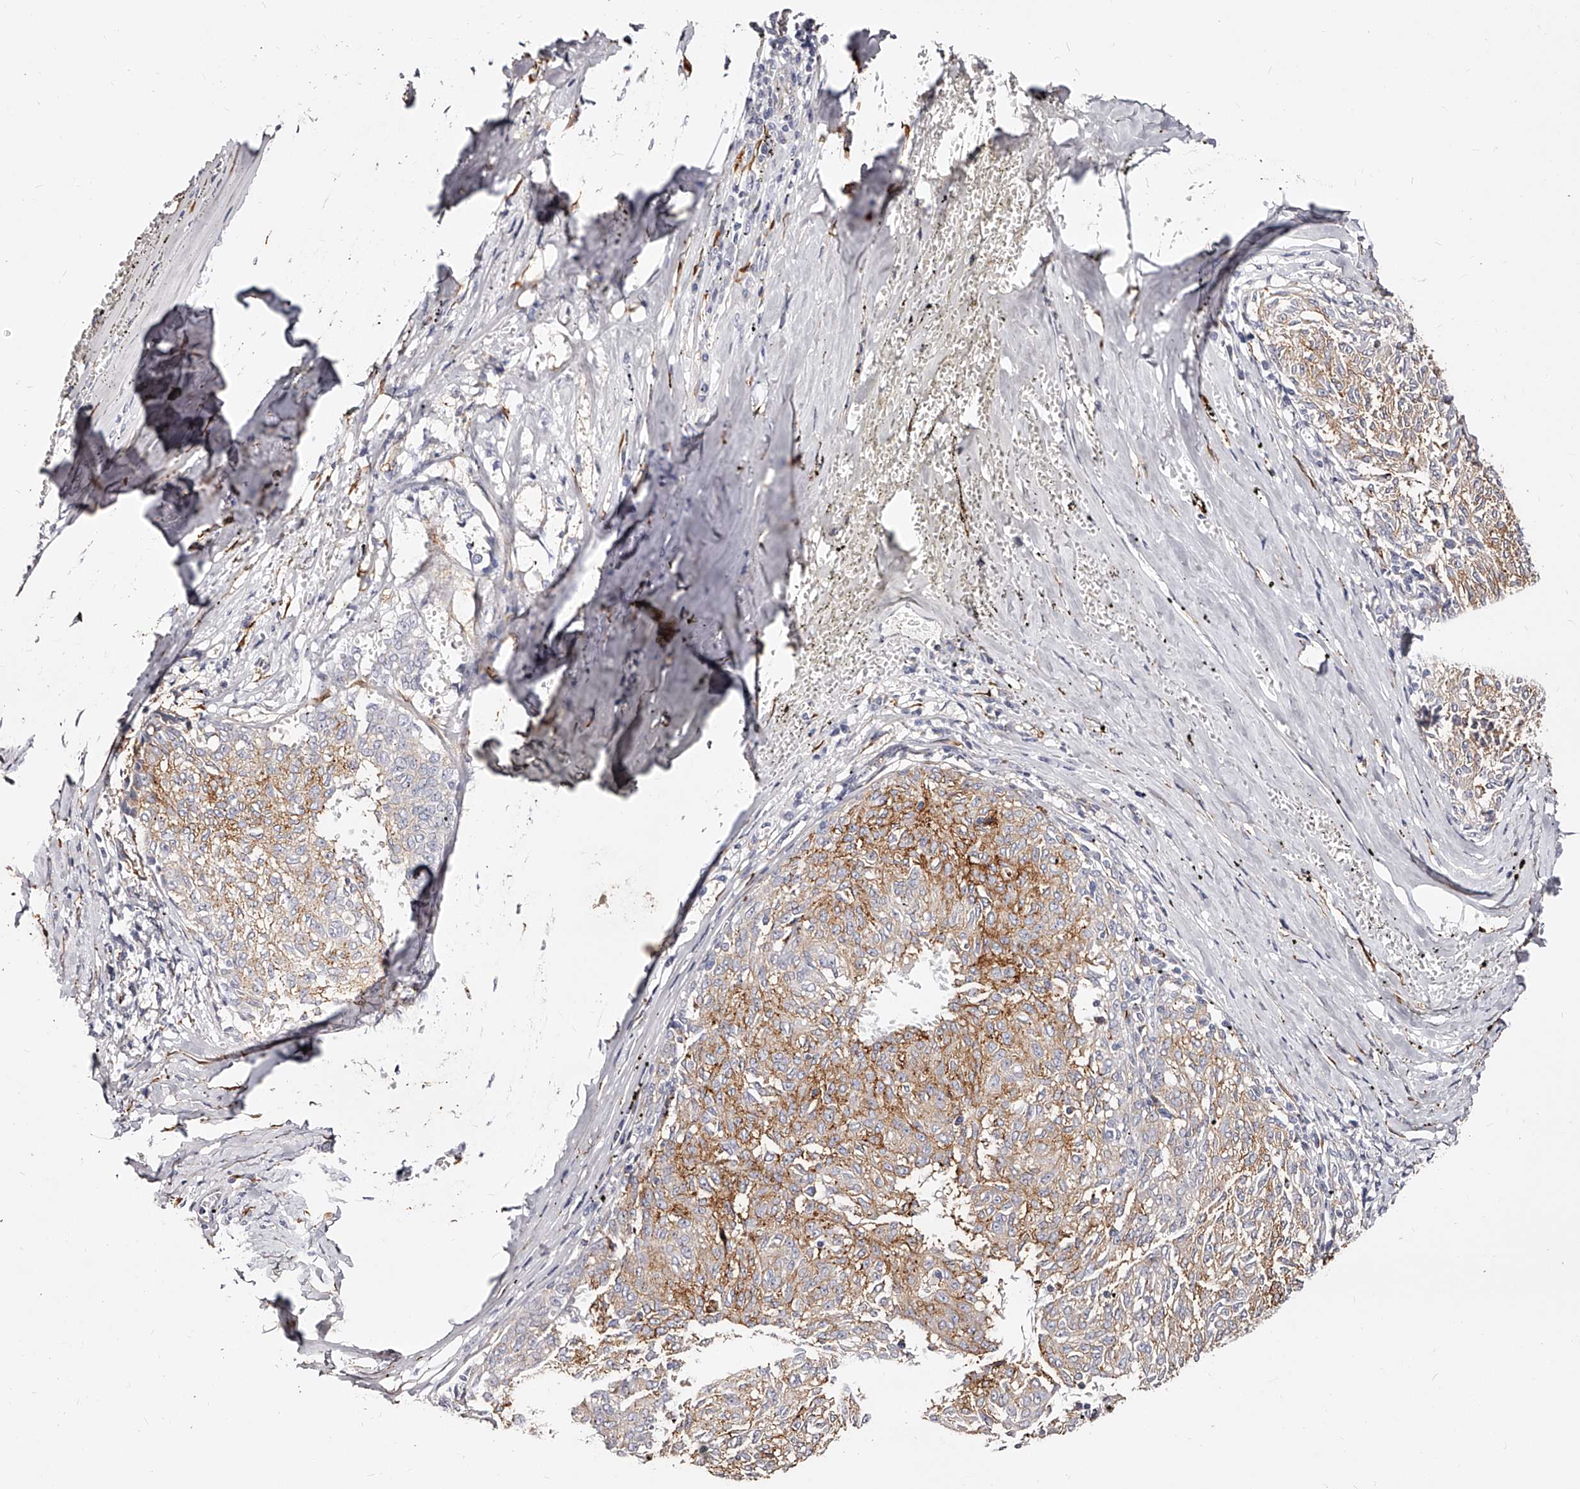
{"staining": {"intensity": "moderate", "quantity": "25%-75%", "location": "cytoplasmic/membranous"}, "tissue": "melanoma", "cell_type": "Tumor cells", "image_type": "cancer", "snomed": [{"axis": "morphology", "description": "Malignant melanoma, NOS"}, {"axis": "topography", "description": "Skin"}], "caption": "IHC micrograph of malignant melanoma stained for a protein (brown), which exhibits medium levels of moderate cytoplasmic/membranous expression in about 25%-75% of tumor cells.", "gene": "CD82", "patient": {"sex": "female", "age": 72}}